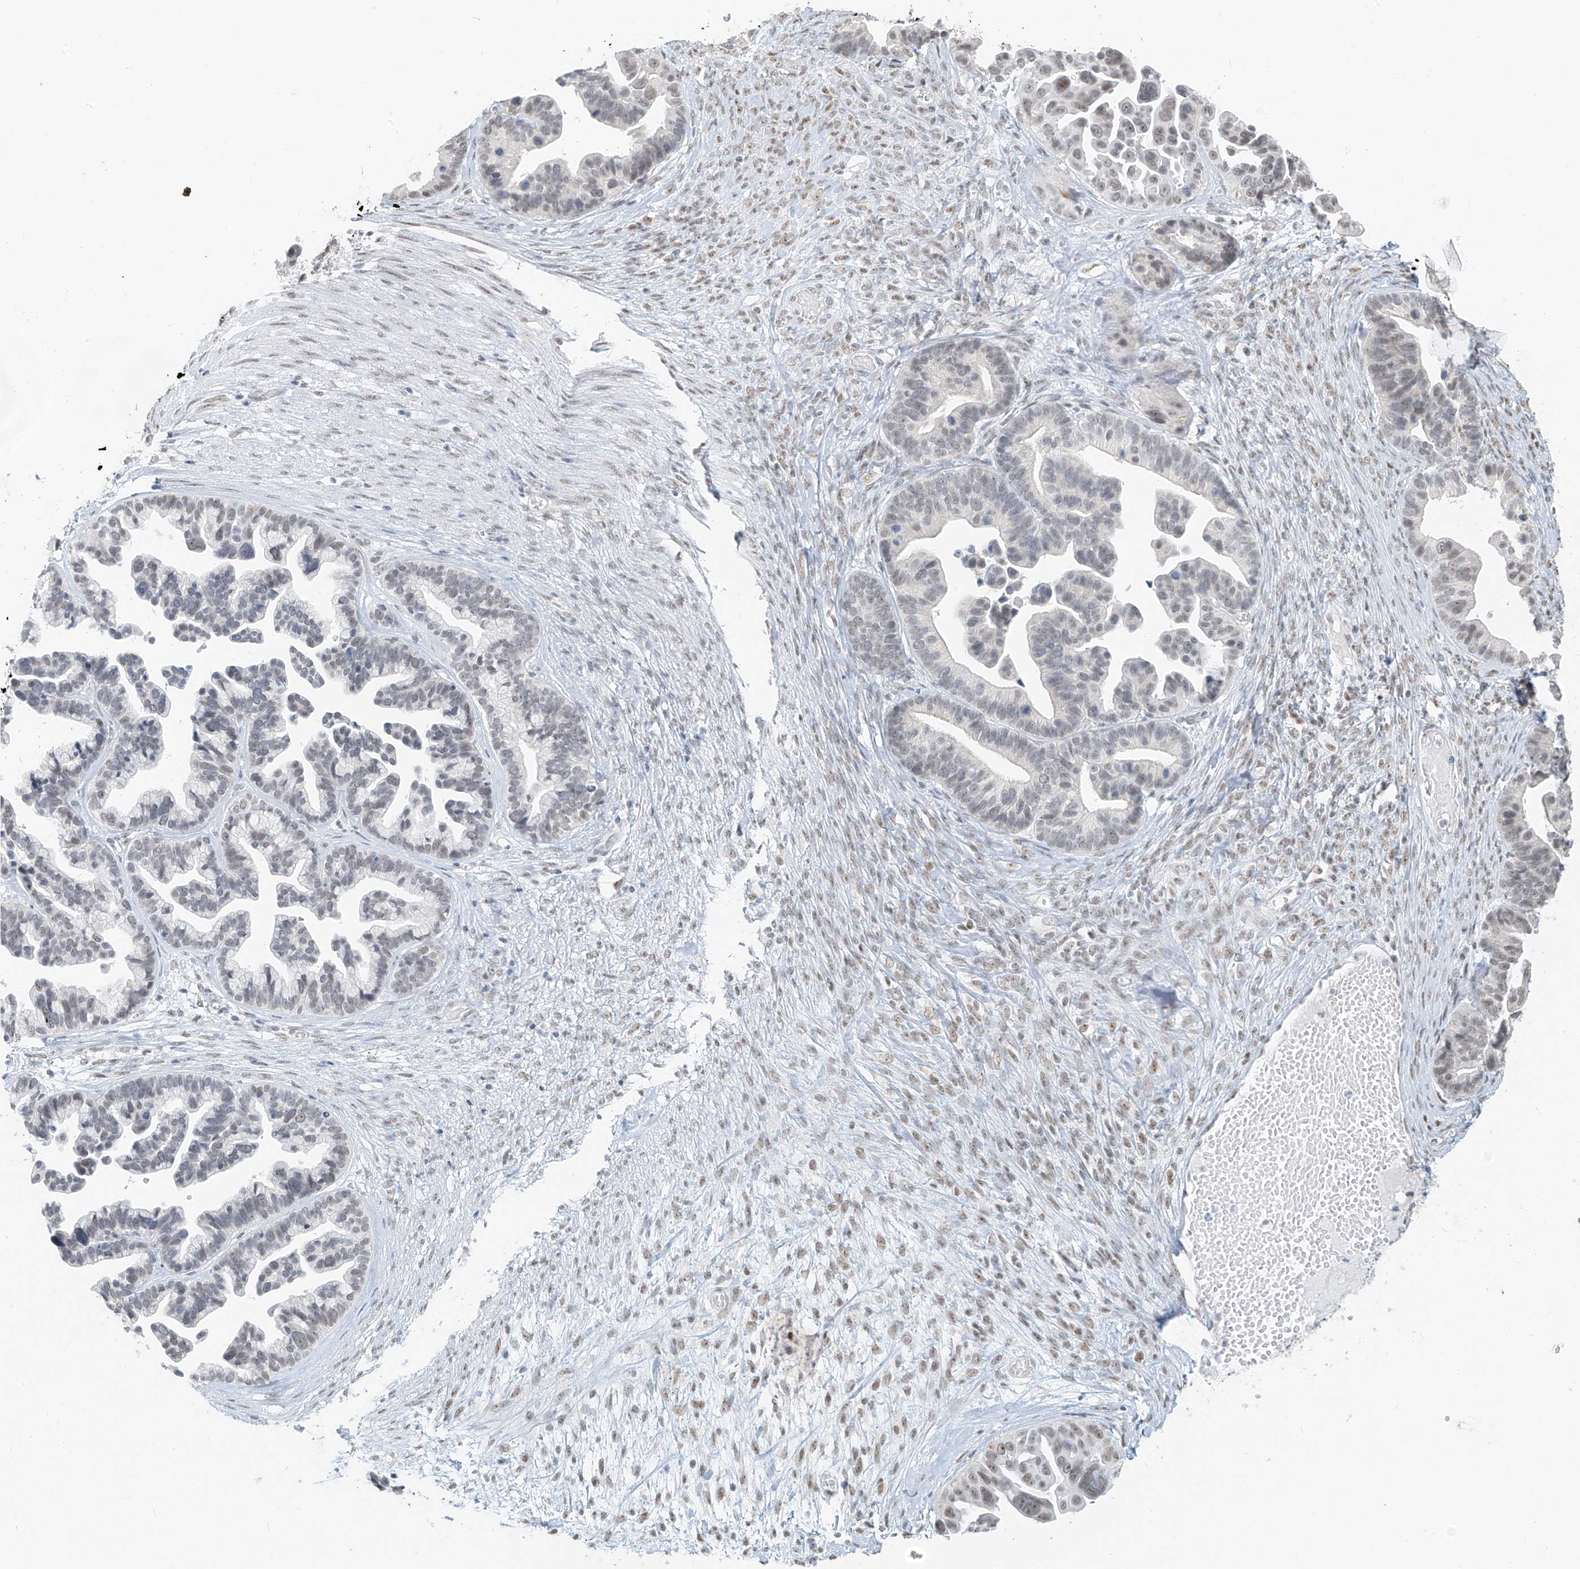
{"staining": {"intensity": "weak", "quantity": "<25%", "location": "nuclear"}, "tissue": "ovarian cancer", "cell_type": "Tumor cells", "image_type": "cancer", "snomed": [{"axis": "morphology", "description": "Cystadenocarcinoma, serous, NOS"}, {"axis": "topography", "description": "Ovary"}], "caption": "There is no significant staining in tumor cells of serous cystadenocarcinoma (ovarian). (Brightfield microscopy of DAB (3,3'-diaminobenzidine) immunohistochemistry at high magnification).", "gene": "PGC", "patient": {"sex": "female", "age": 56}}